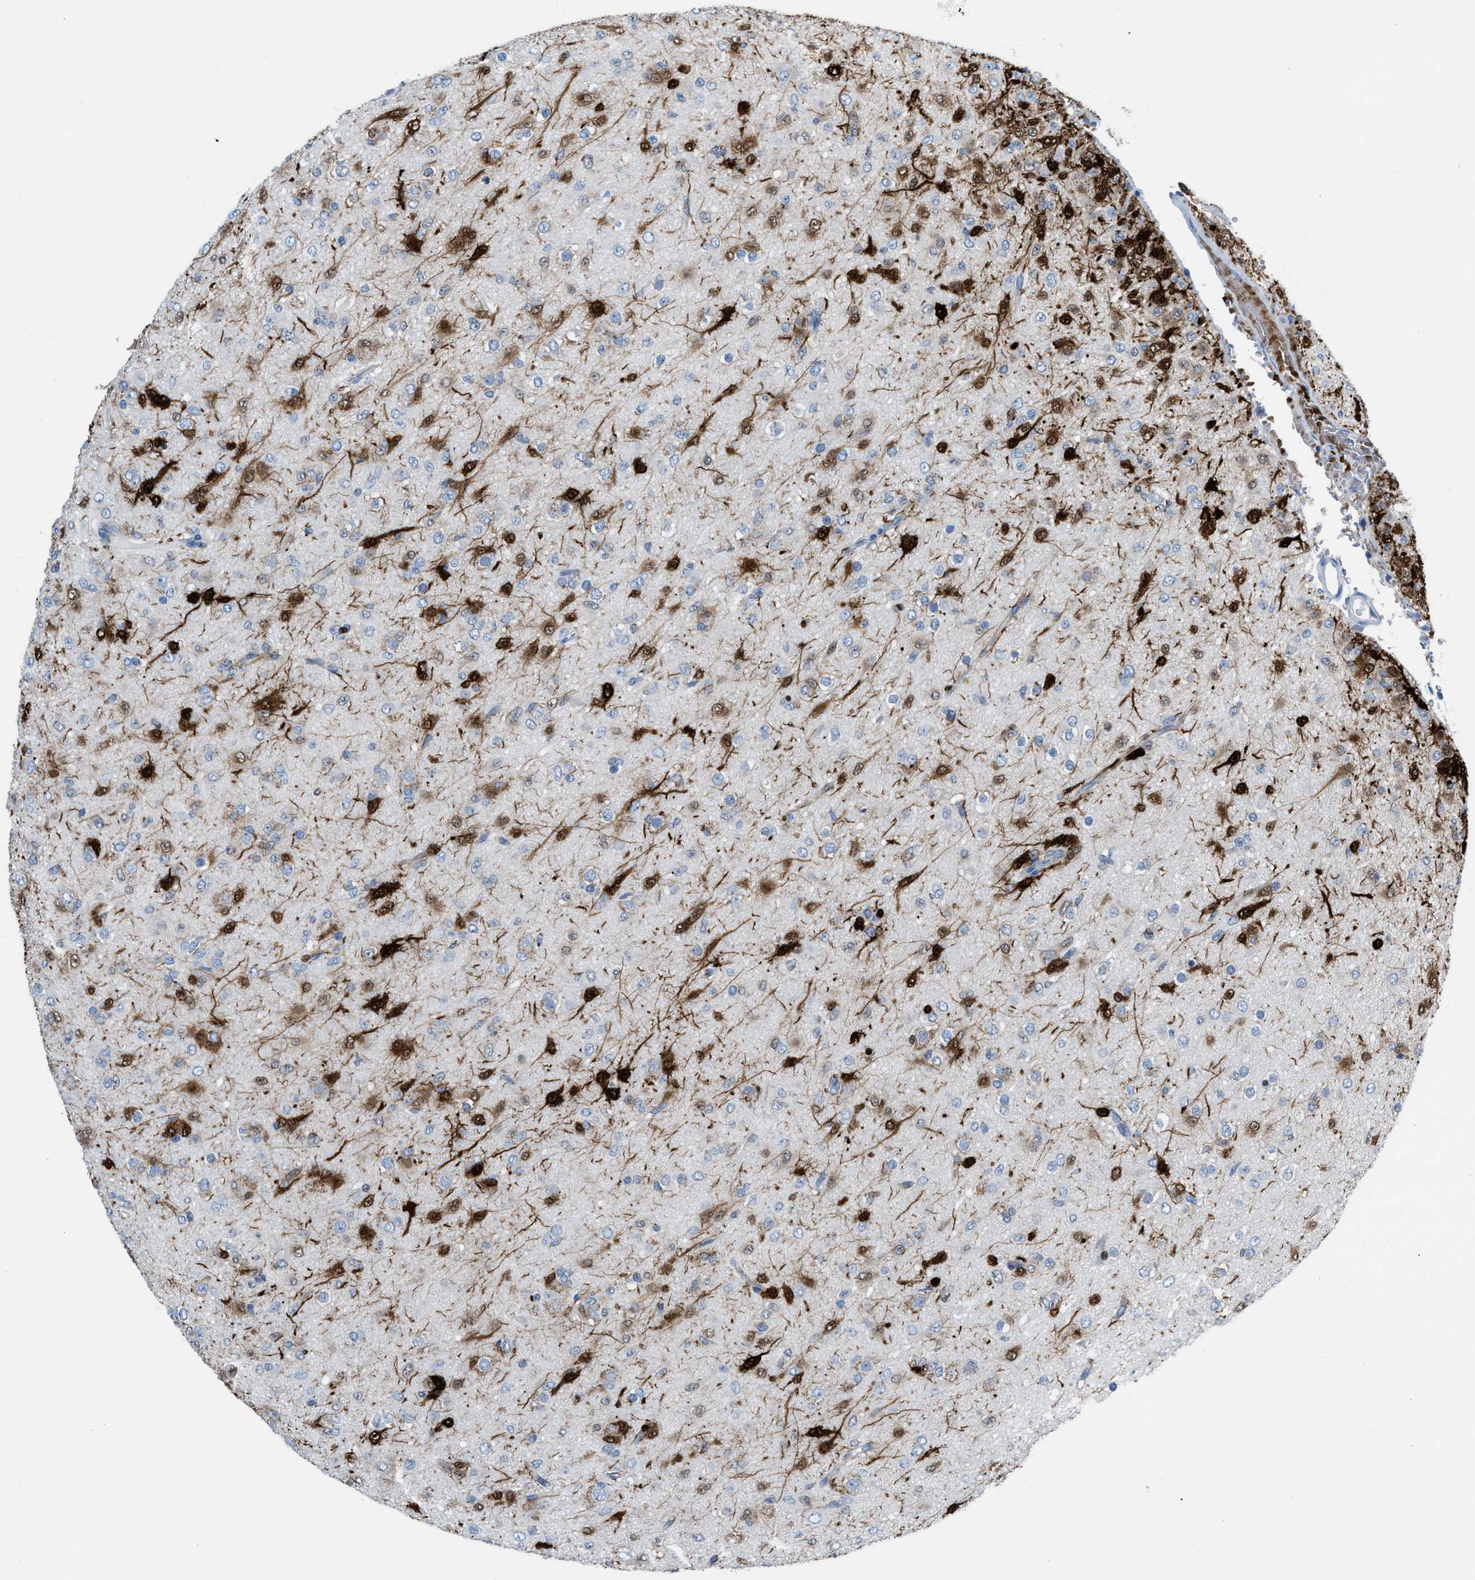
{"staining": {"intensity": "negative", "quantity": "none", "location": "none"}, "tissue": "glioma", "cell_type": "Tumor cells", "image_type": "cancer", "snomed": [{"axis": "morphology", "description": "Glioma, malignant, Low grade"}, {"axis": "topography", "description": "Brain"}], "caption": "Immunohistochemical staining of human low-grade glioma (malignant) displays no significant staining in tumor cells. (DAB IHC, high magnification).", "gene": "CA3", "patient": {"sex": "male", "age": 65}}